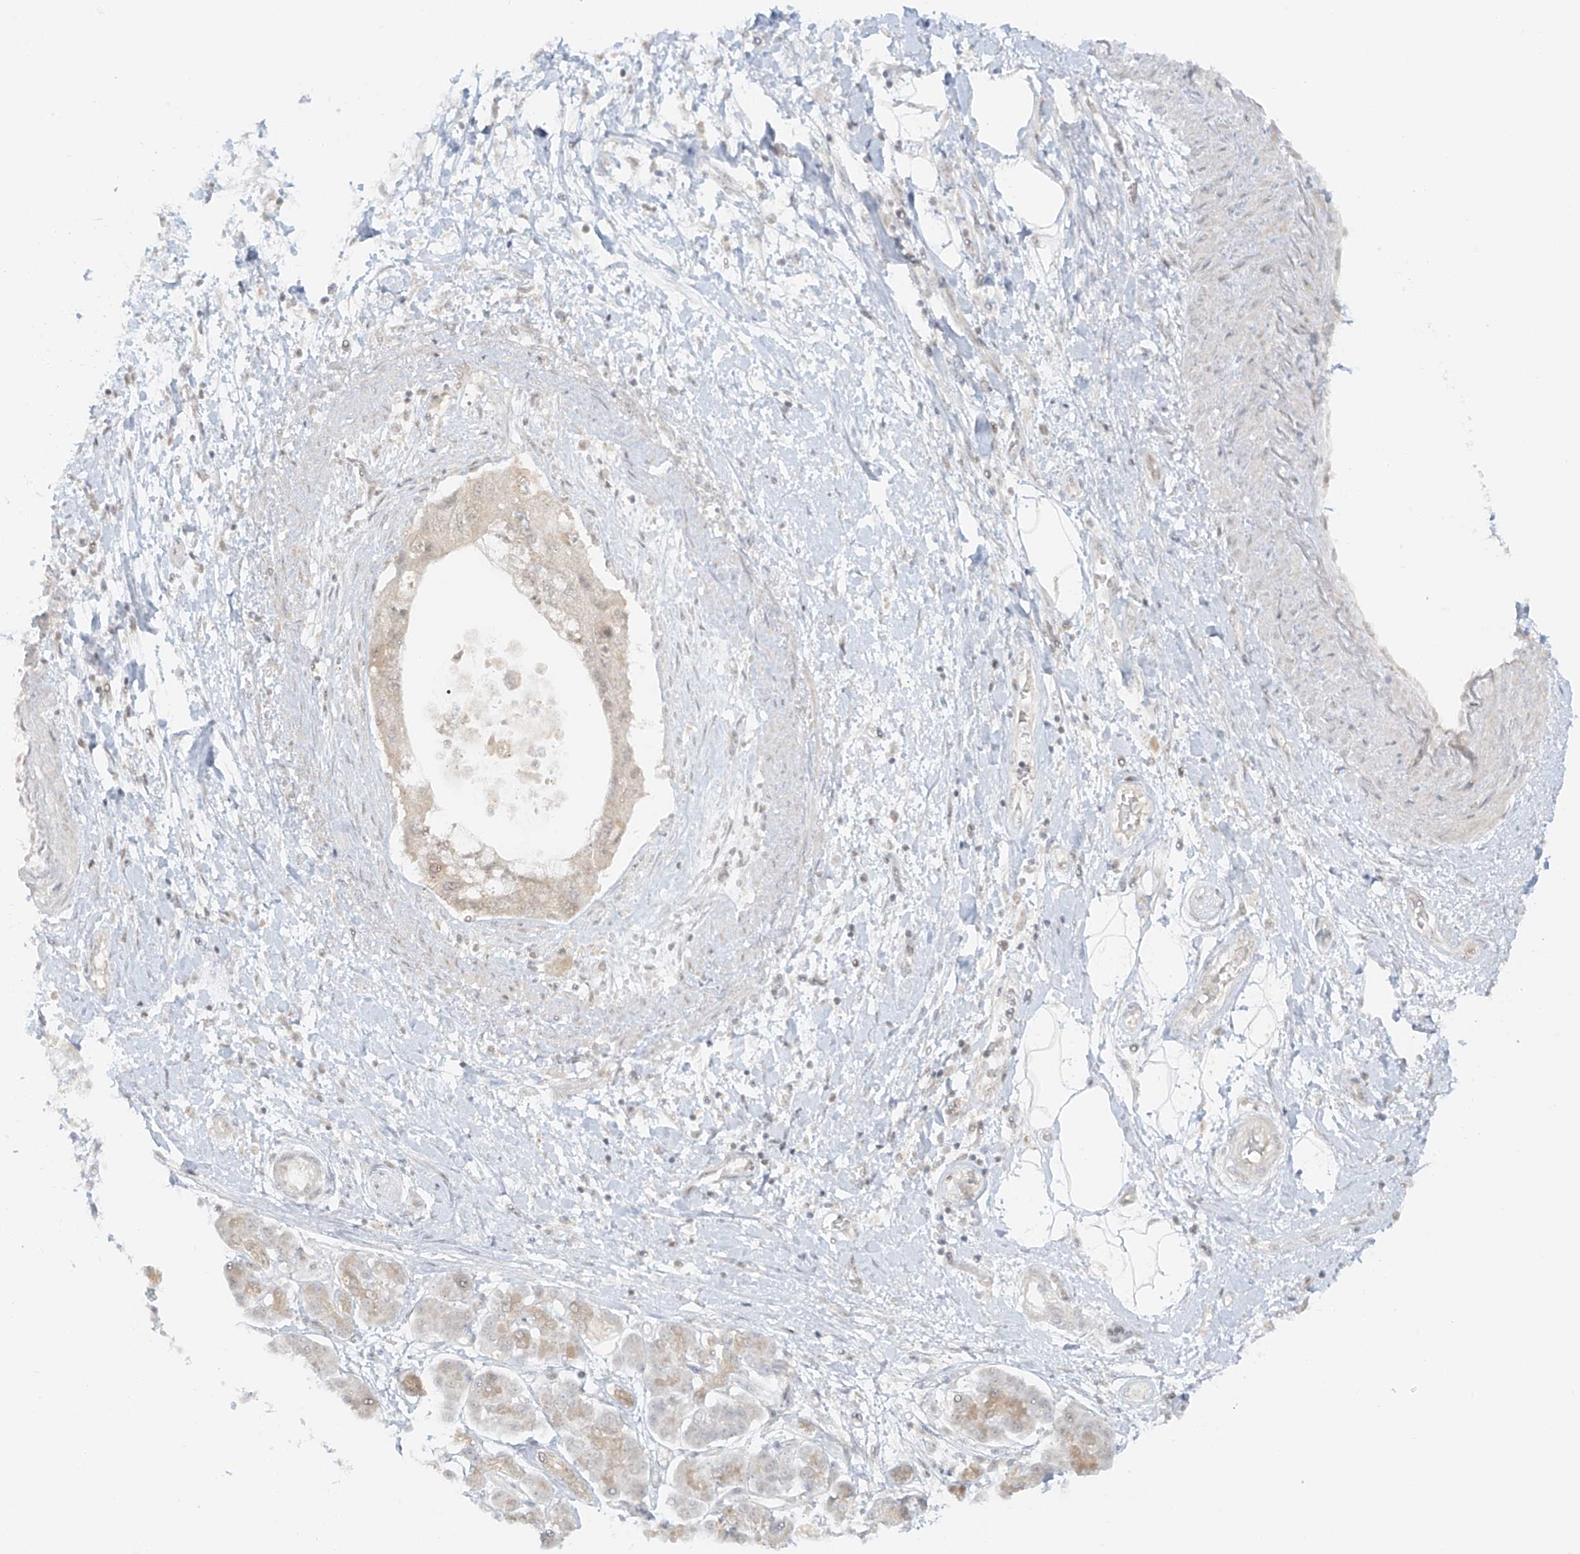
{"staining": {"intensity": "negative", "quantity": "none", "location": "none"}, "tissue": "pancreatic cancer", "cell_type": "Tumor cells", "image_type": "cancer", "snomed": [{"axis": "morphology", "description": "Adenocarcinoma, NOS"}, {"axis": "topography", "description": "Pancreas"}], "caption": "Immunohistochemistry of pancreatic cancer reveals no positivity in tumor cells.", "gene": "MIPEP", "patient": {"sex": "female", "age": 73}}